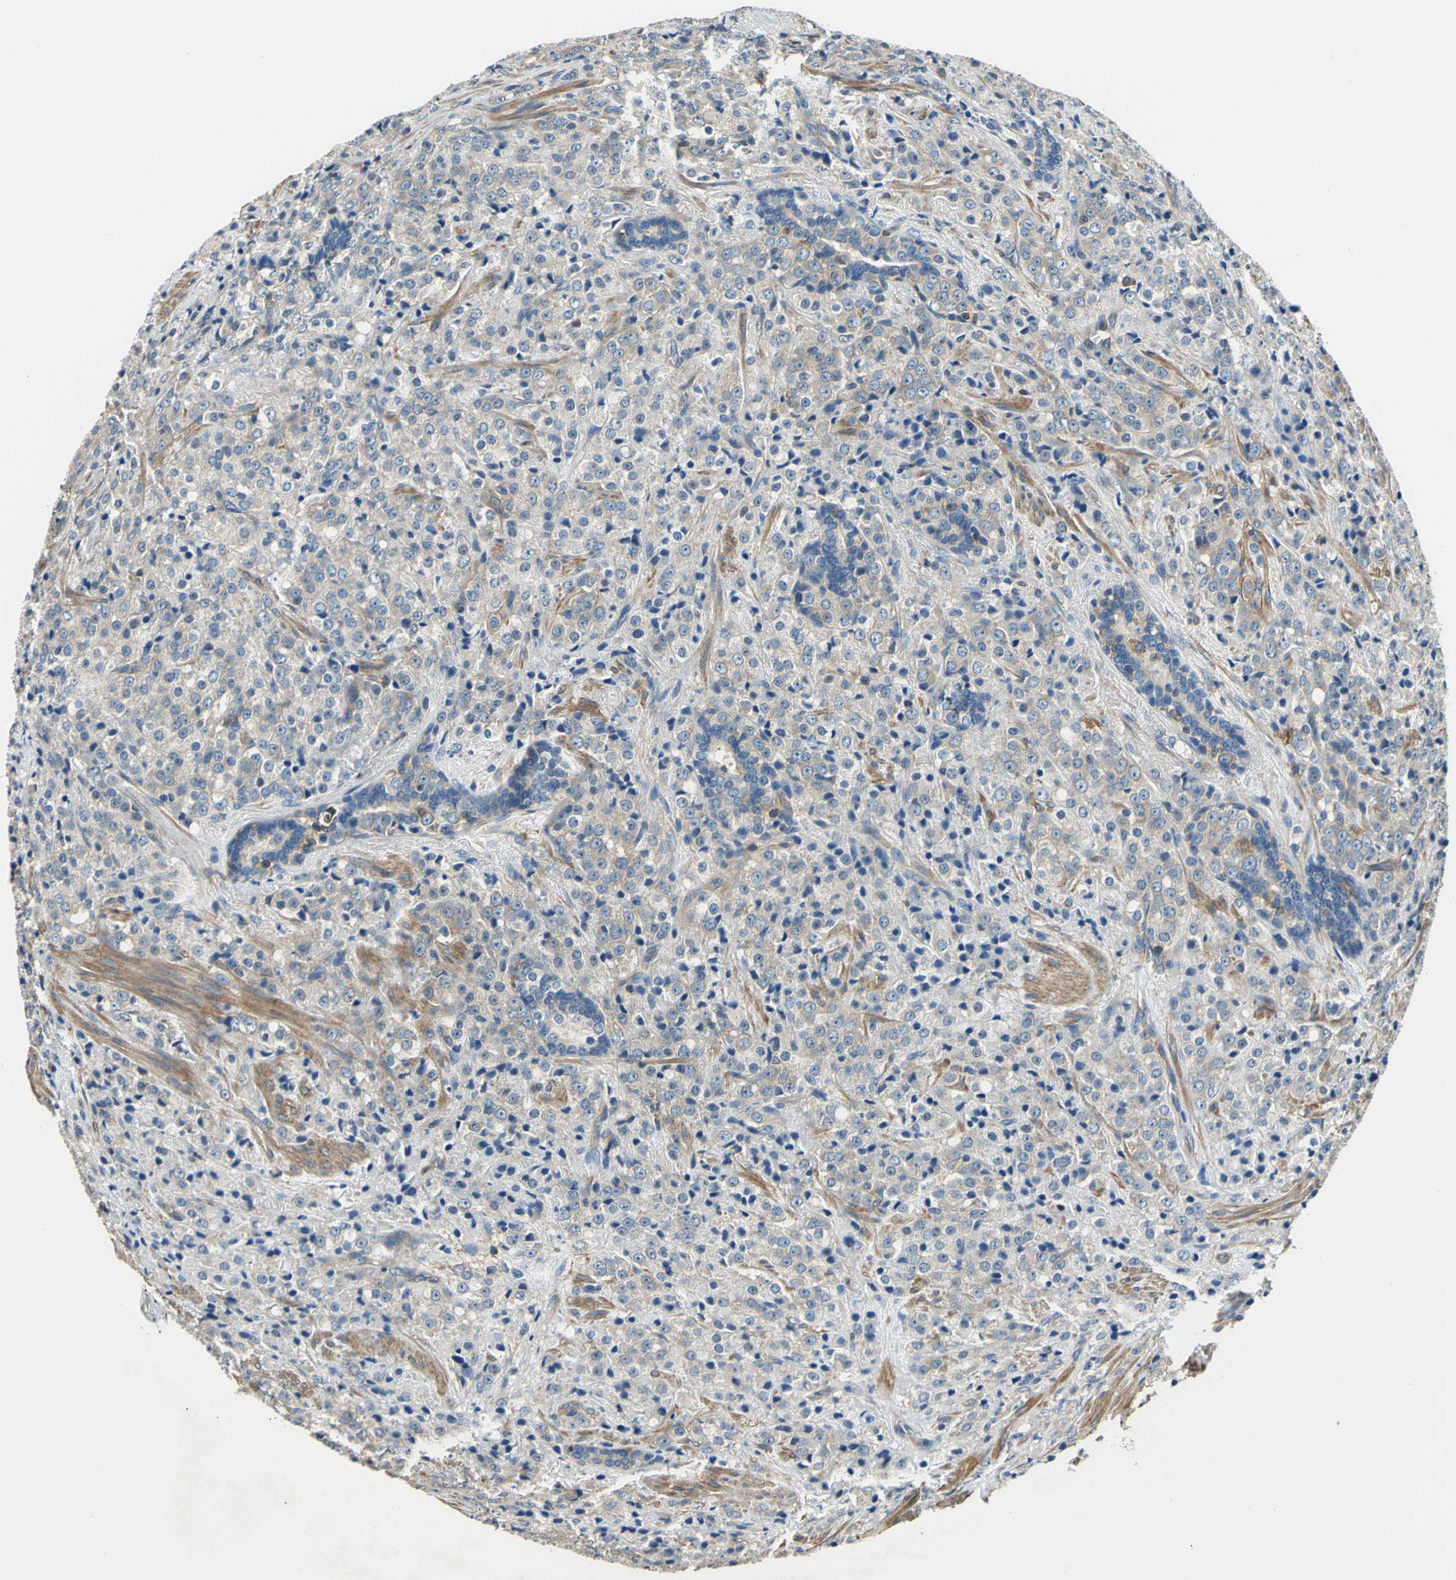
{"staining": {"intensity": "weak", "quantity": "25%-75%", "location": "cytoplasmic/membranous"}, "tissue": "prostate cancer", "cell_type": "Tumor cells", "image_type": "cancer", "snomed": [{"axis": "morphology", "description": "Adenocarcinoma, Medium grade"}, {"axis": "topography", "description": "Prostate"}], "caption": "Human medium-grade adenocarcinoma (prostate) stained for a protein (brown) shows weak cytoplasmic/membranous positive positivity in approximately 25%-75% of tumor cells.", "gene": "DDX3Y", "patient": {"sex": "male", "age": 70}}